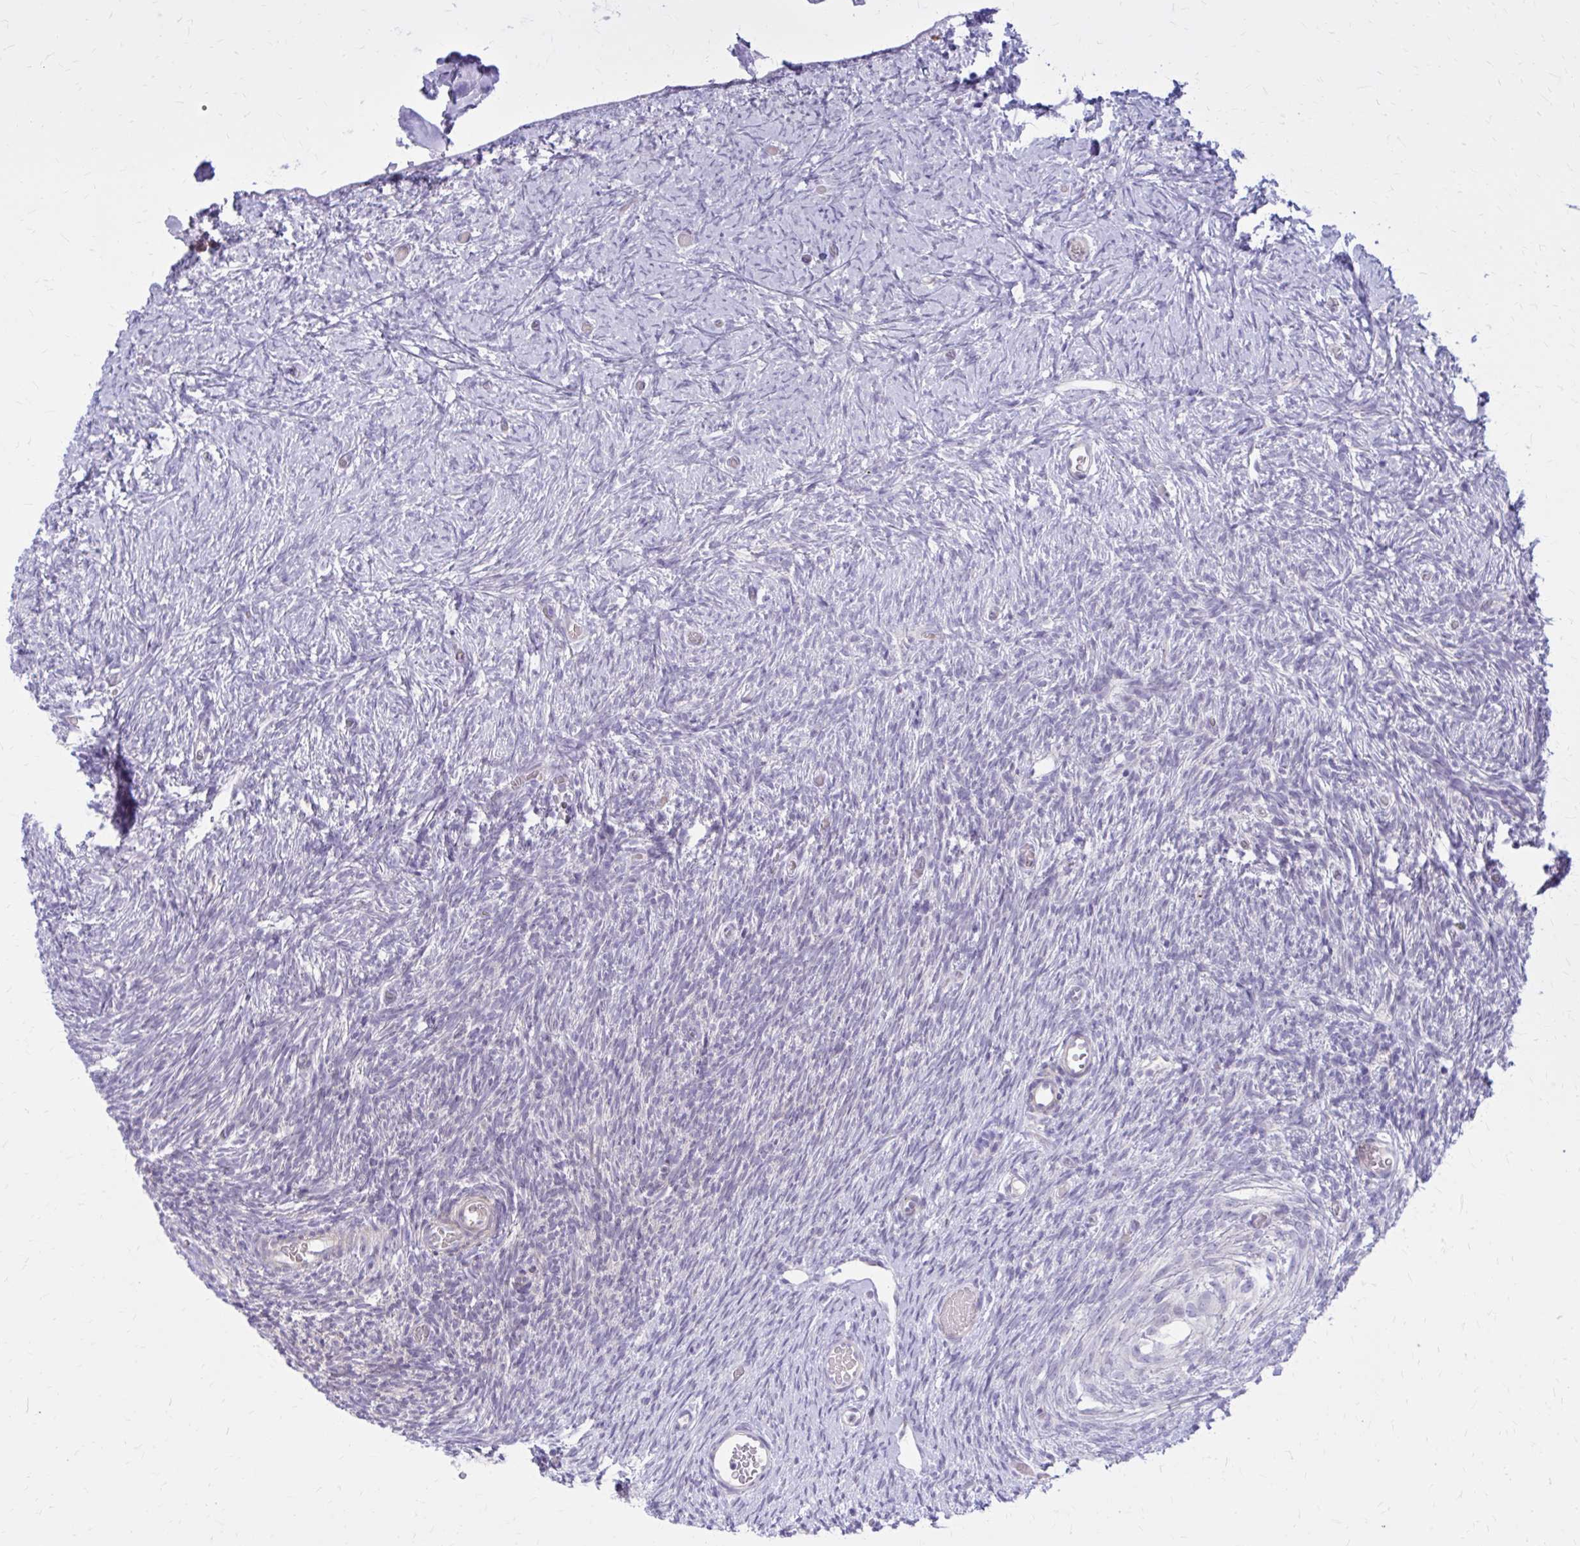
{"staining": {"intensity": "weak", "quantity": ">75%", "location": "cytoplasmic/membranous"}, "tissue": "ovary", "cell_type": "Follicle cells", "image_type": "normal", "snomed": [{"axis": "morphology", "description": "Normal tissue, NOS"}, {"axis": "topography", "description": "Ovary"}], "caption": "An image showing weak cytoplasmic/membranous staining in approximately >75% of follicle cells in unremarkable ovary, as visualized by brown immunohistochemical staining.", "gene": "DBI", "patient": {"sex": "female", "age": 39}}